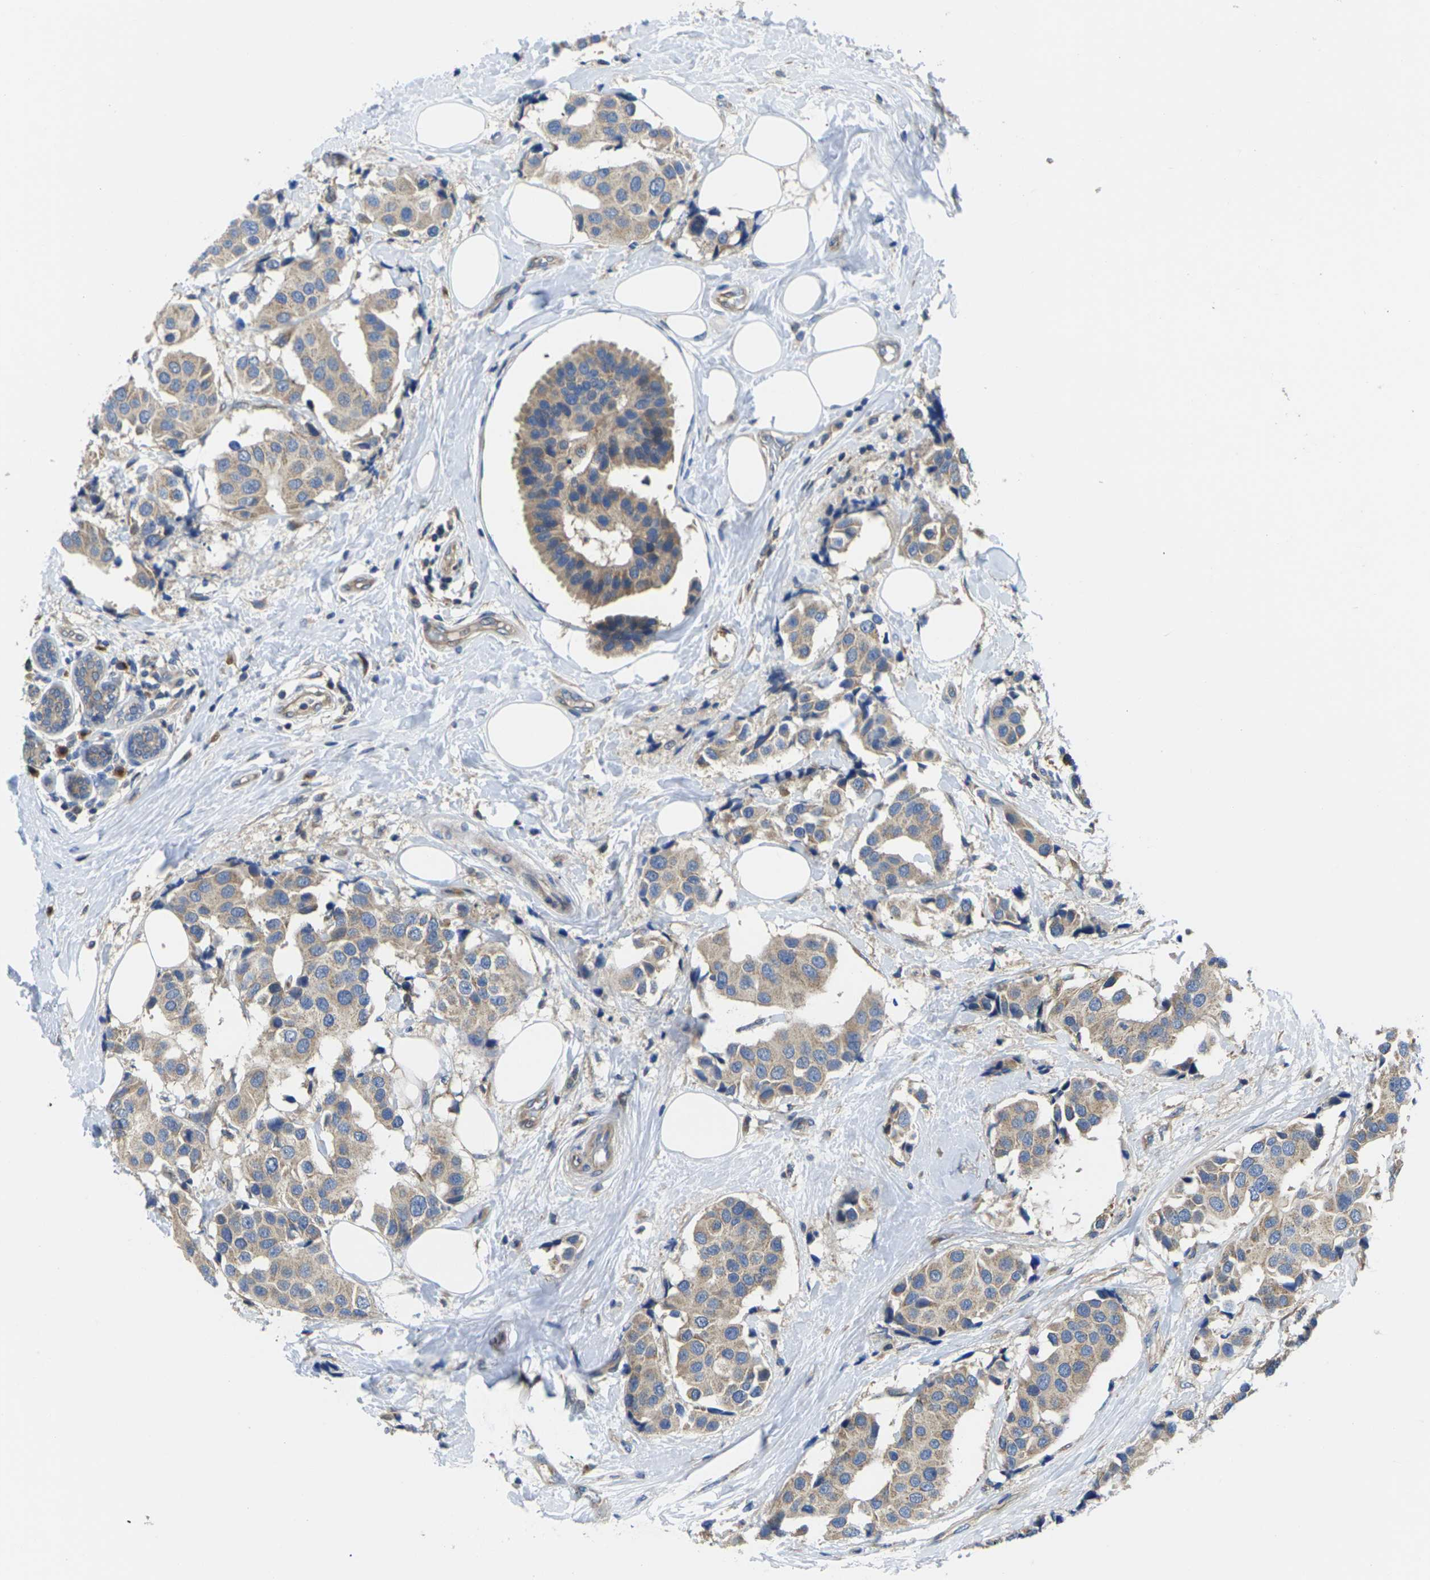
{"staining": {"intensity": "weak", "quantity": ">75%", "location": "cytoplasmic/membranous"}, "tissue": "breast cancer", "cell_type": "Tumor cells", "image_type": "cancer", "snomed": [{"axis": "morphology", "description": "Normal tissue, NOS"}, {"axis": "morphology", "description": "Duct carcinoma"}, {"axis": "topography", "description": "Breast"}], "caption": "Infiltrating ductal carcinoma (breast) stained with a protein marker shows weak staining in tumor cells.", "gene": "TMCC2", "patient": {"sex": "female", "age": 39}}